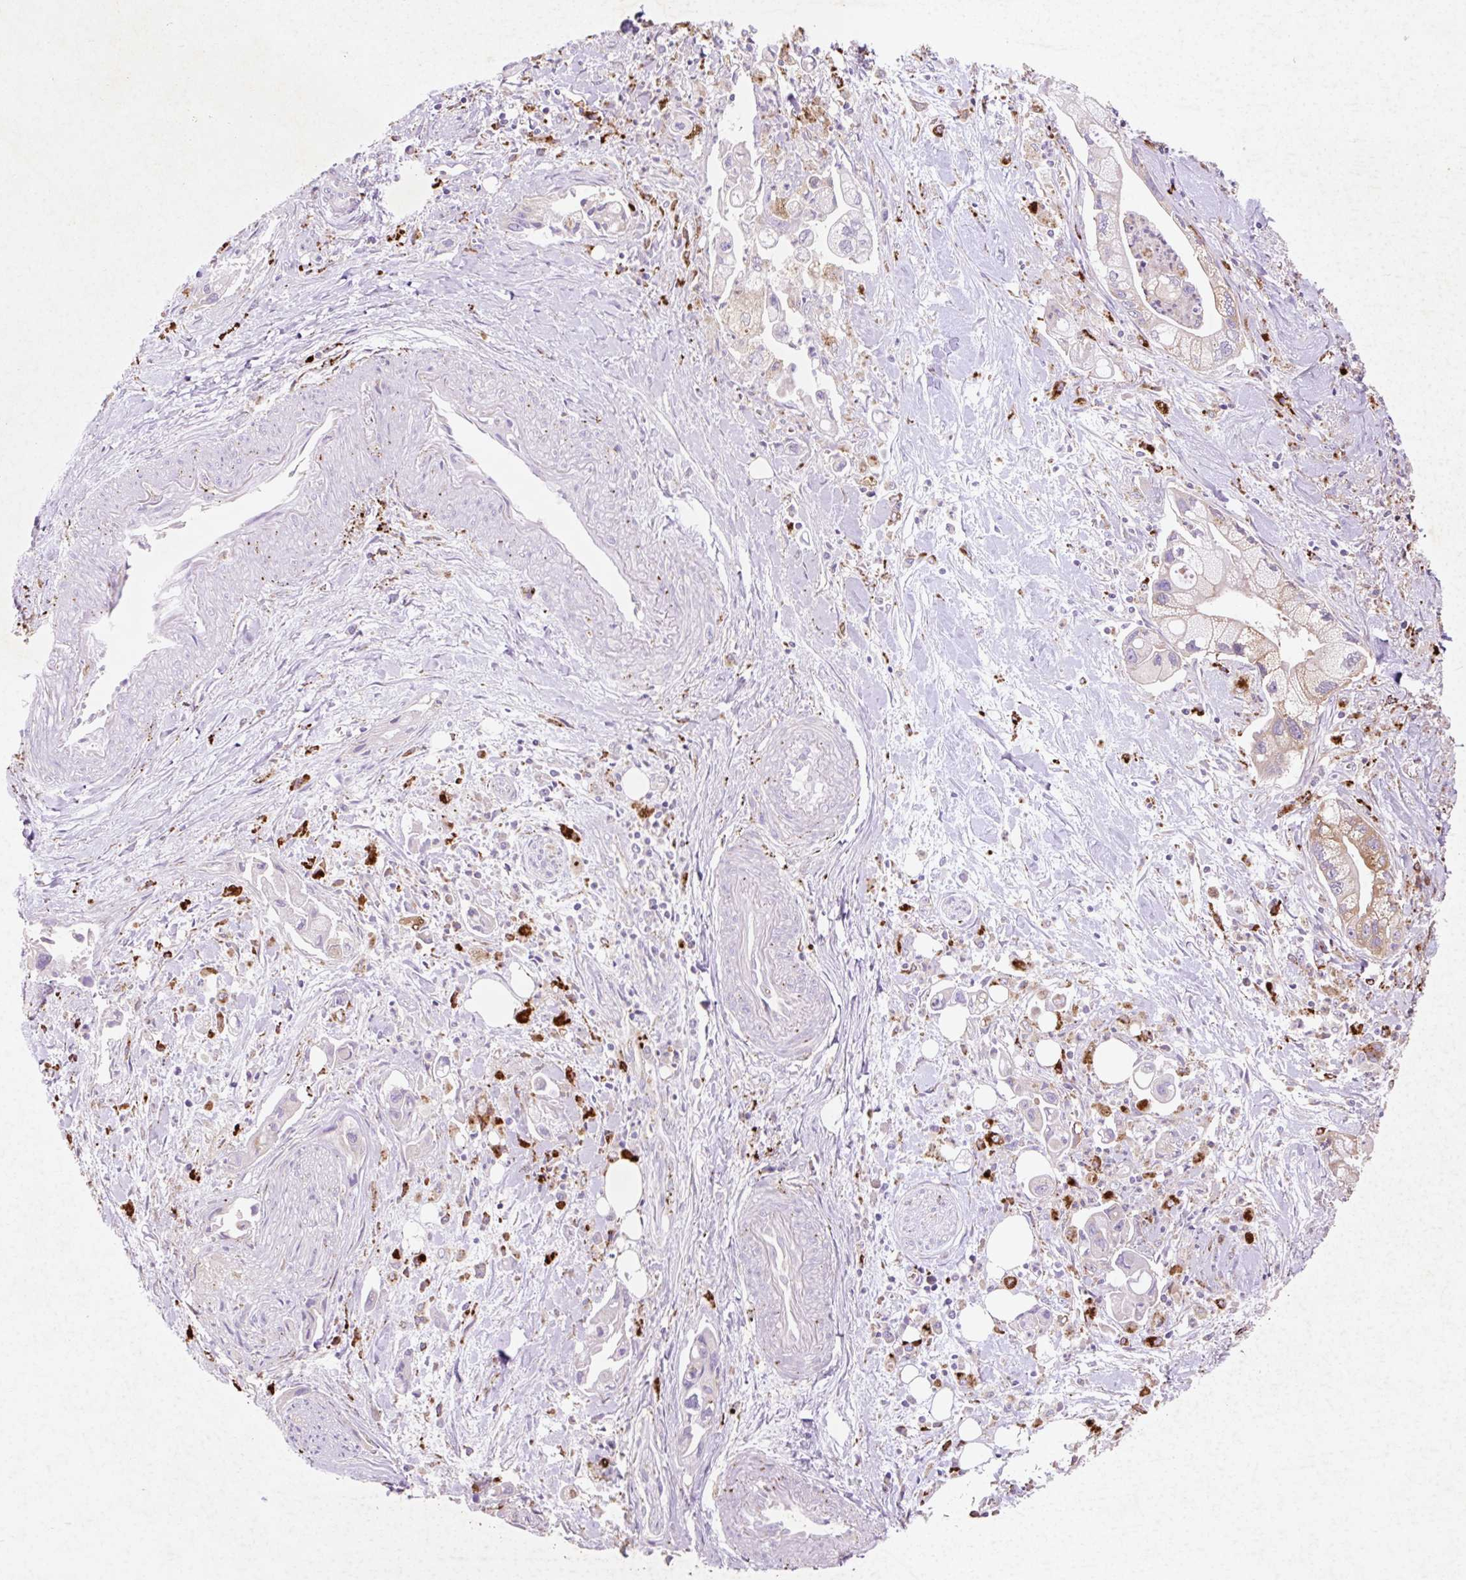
{"staining": {"intensity": "moderate", "quantity": "<25%", "location": "cytoplasmic/membranous"}, "tissue": "pancreatic cancer", "cell_type": "Tumor cells", "image_type": "cancer", "snomed": [{"axis": "morphology", "description": "Adenocarcinoma, NOS"}, {"axis": "topography", "description": "Pancreas"}], "caption": "Adenocarcinoma (pancreatic) was stained to show a protein in brown. There is low levels of moderate cytoplasmic/membranous positivity in about <25% of tumor cells.", "gene": "HEXA", "patient": {"sex": "male", "age": 61}}